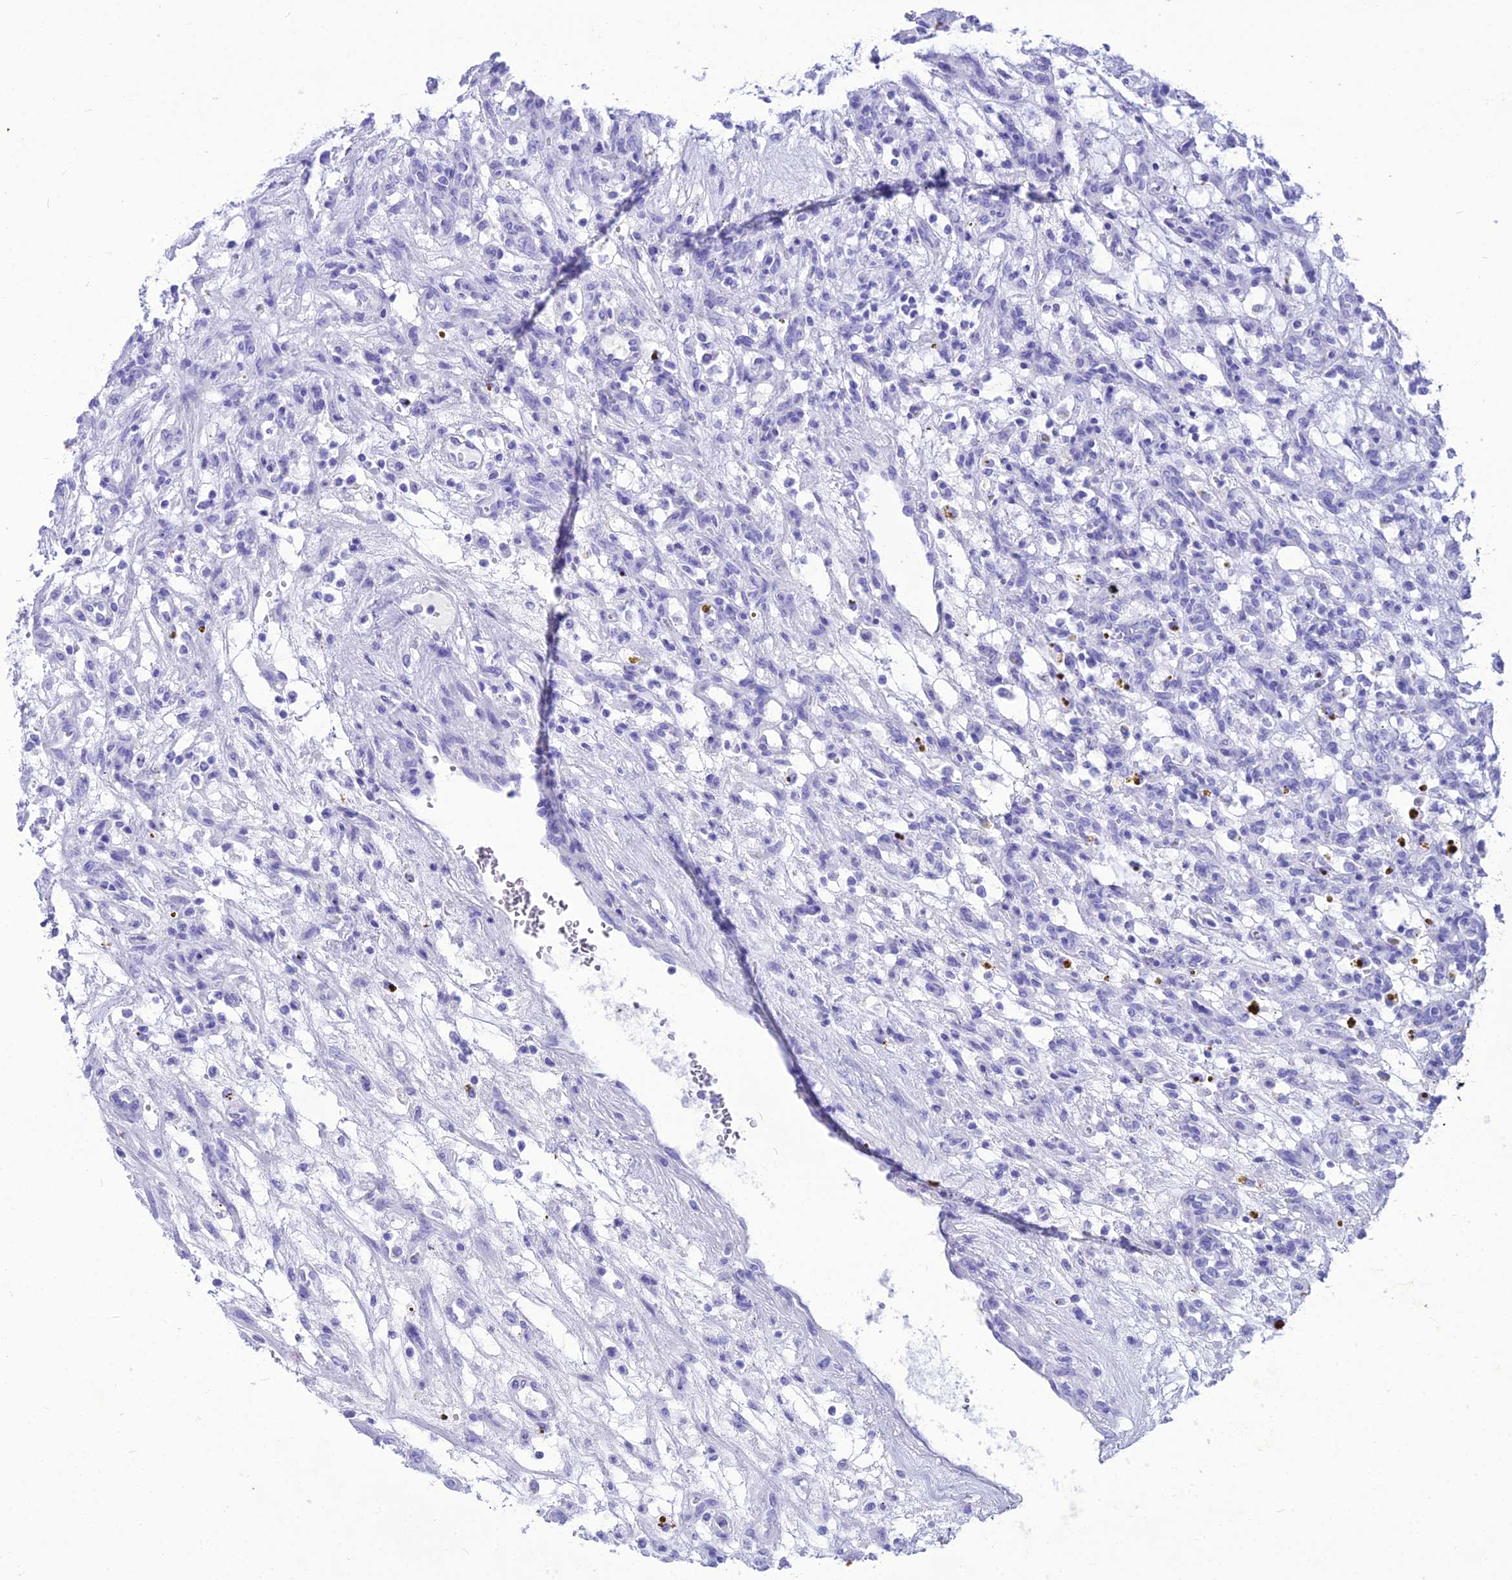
{"staining": {"intensity": "negative", "quantity": "none", "location": "none"}, "tissue": "renal cancer", "cell_type": "Tumor cells", "image_type": "cancer", "snomed": [{"axis": "morphology", "description": "Adenocarcinoma, NOS"}, {"axis": "topography", "description": "Kidney"}], "caption": "Immunohistochemical staining of human adenocarcinoma (renal) shows no significant positivity in tumor cells.", "gene": "PNMA5", "patient": {"sex": "female", "age": 57}}